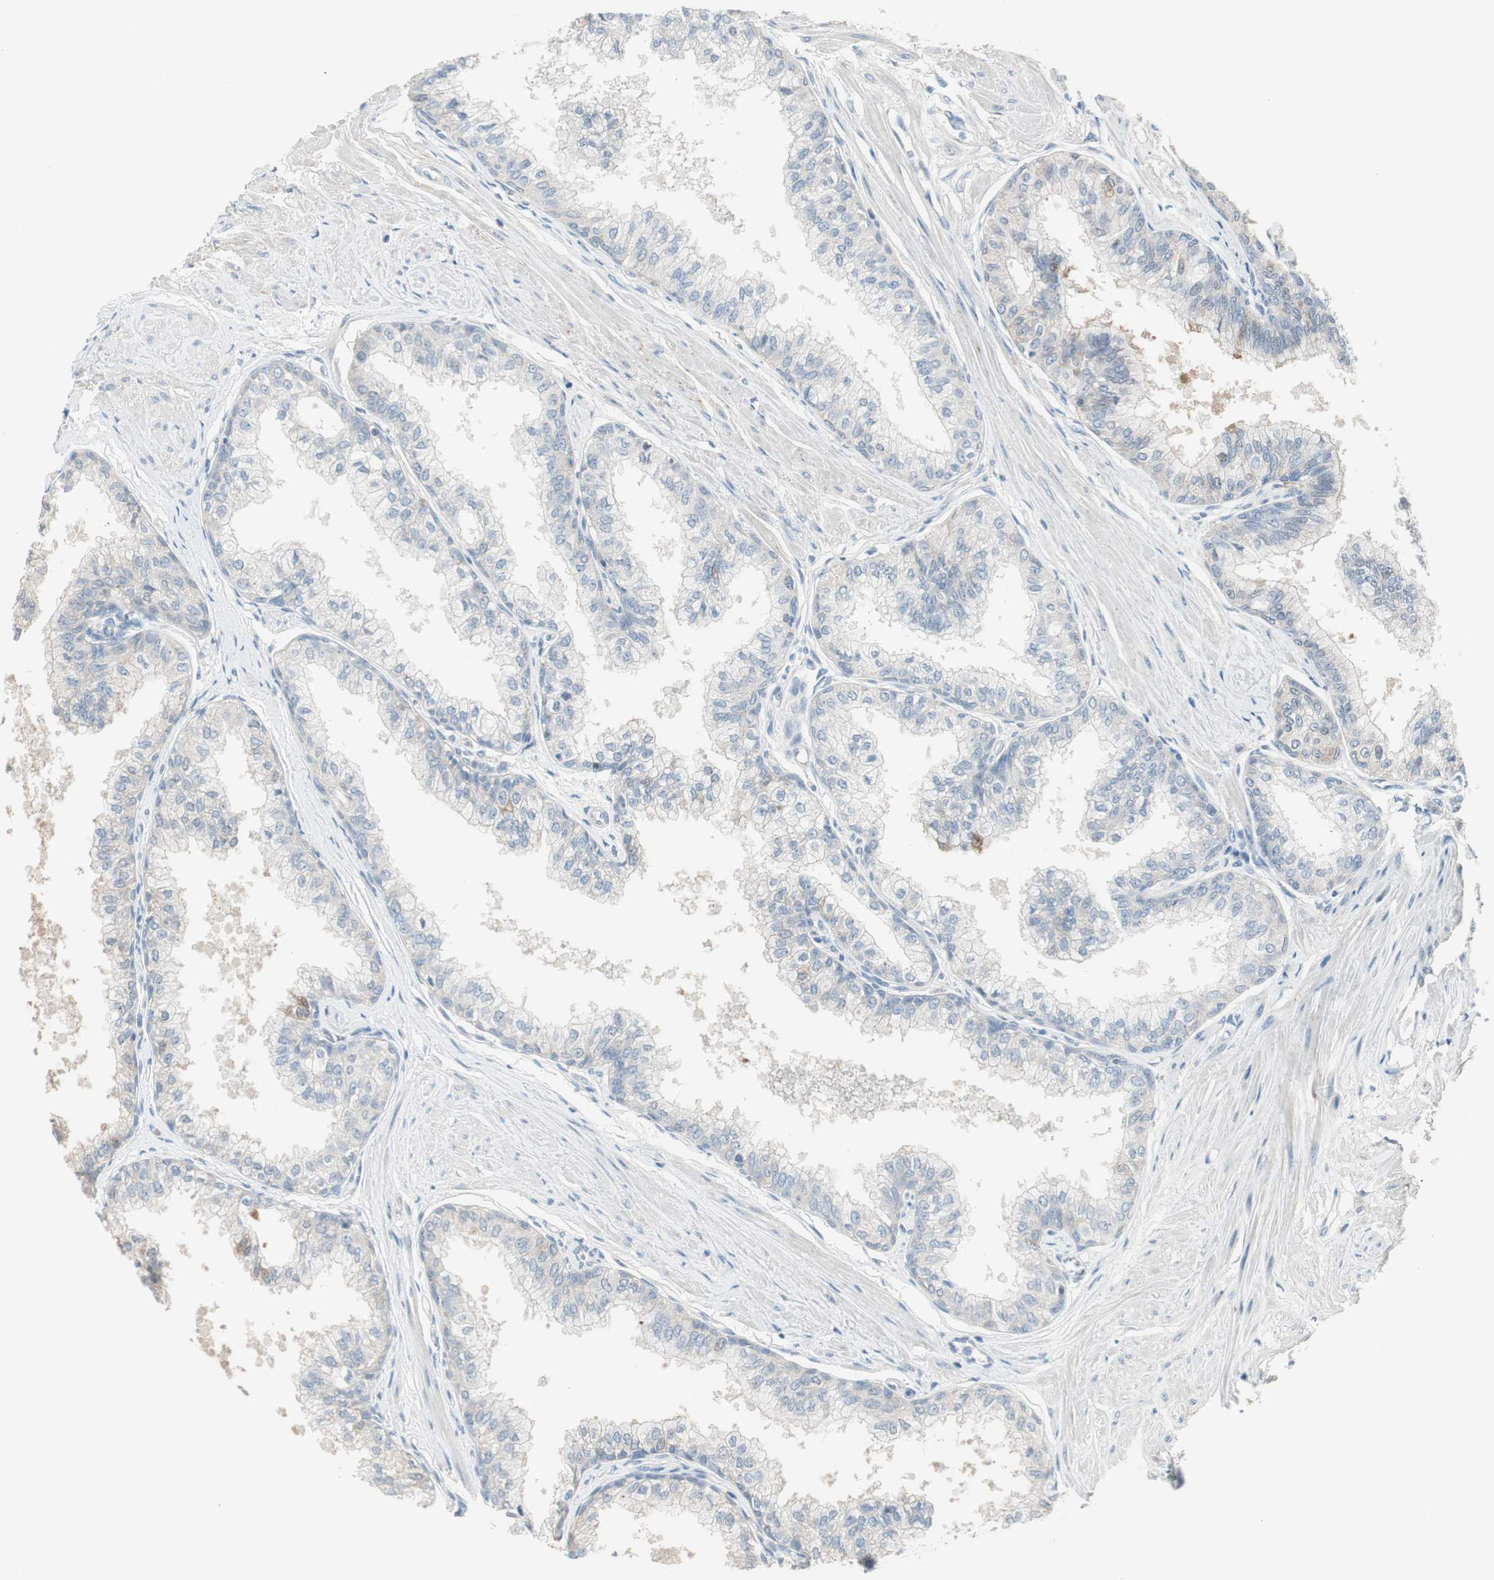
{"staining": {"intensity": "negative", "quantity": "none", "location": "none"}, "tissue": "prostate", "cell_type": "Glandular cells", "image_type": "normal", "snomed": [{"axis": "morphology", "description": "Normal tissue, NOS"}, {"axis": "topography", "description": "Prostate"}, {"axis": "topography", "description": "Seminal veicle"}], "caption": "DAB (3,3'-diaminobenzidine) immunohistochemical staining of unremarkable human prostate exhibits no significant positivity in glandular cells. (DAB immunohistochemistry with hematoxylin counter stain).", "gene": "EVA1A", "patient": {"sex": "male", "age": 60}}